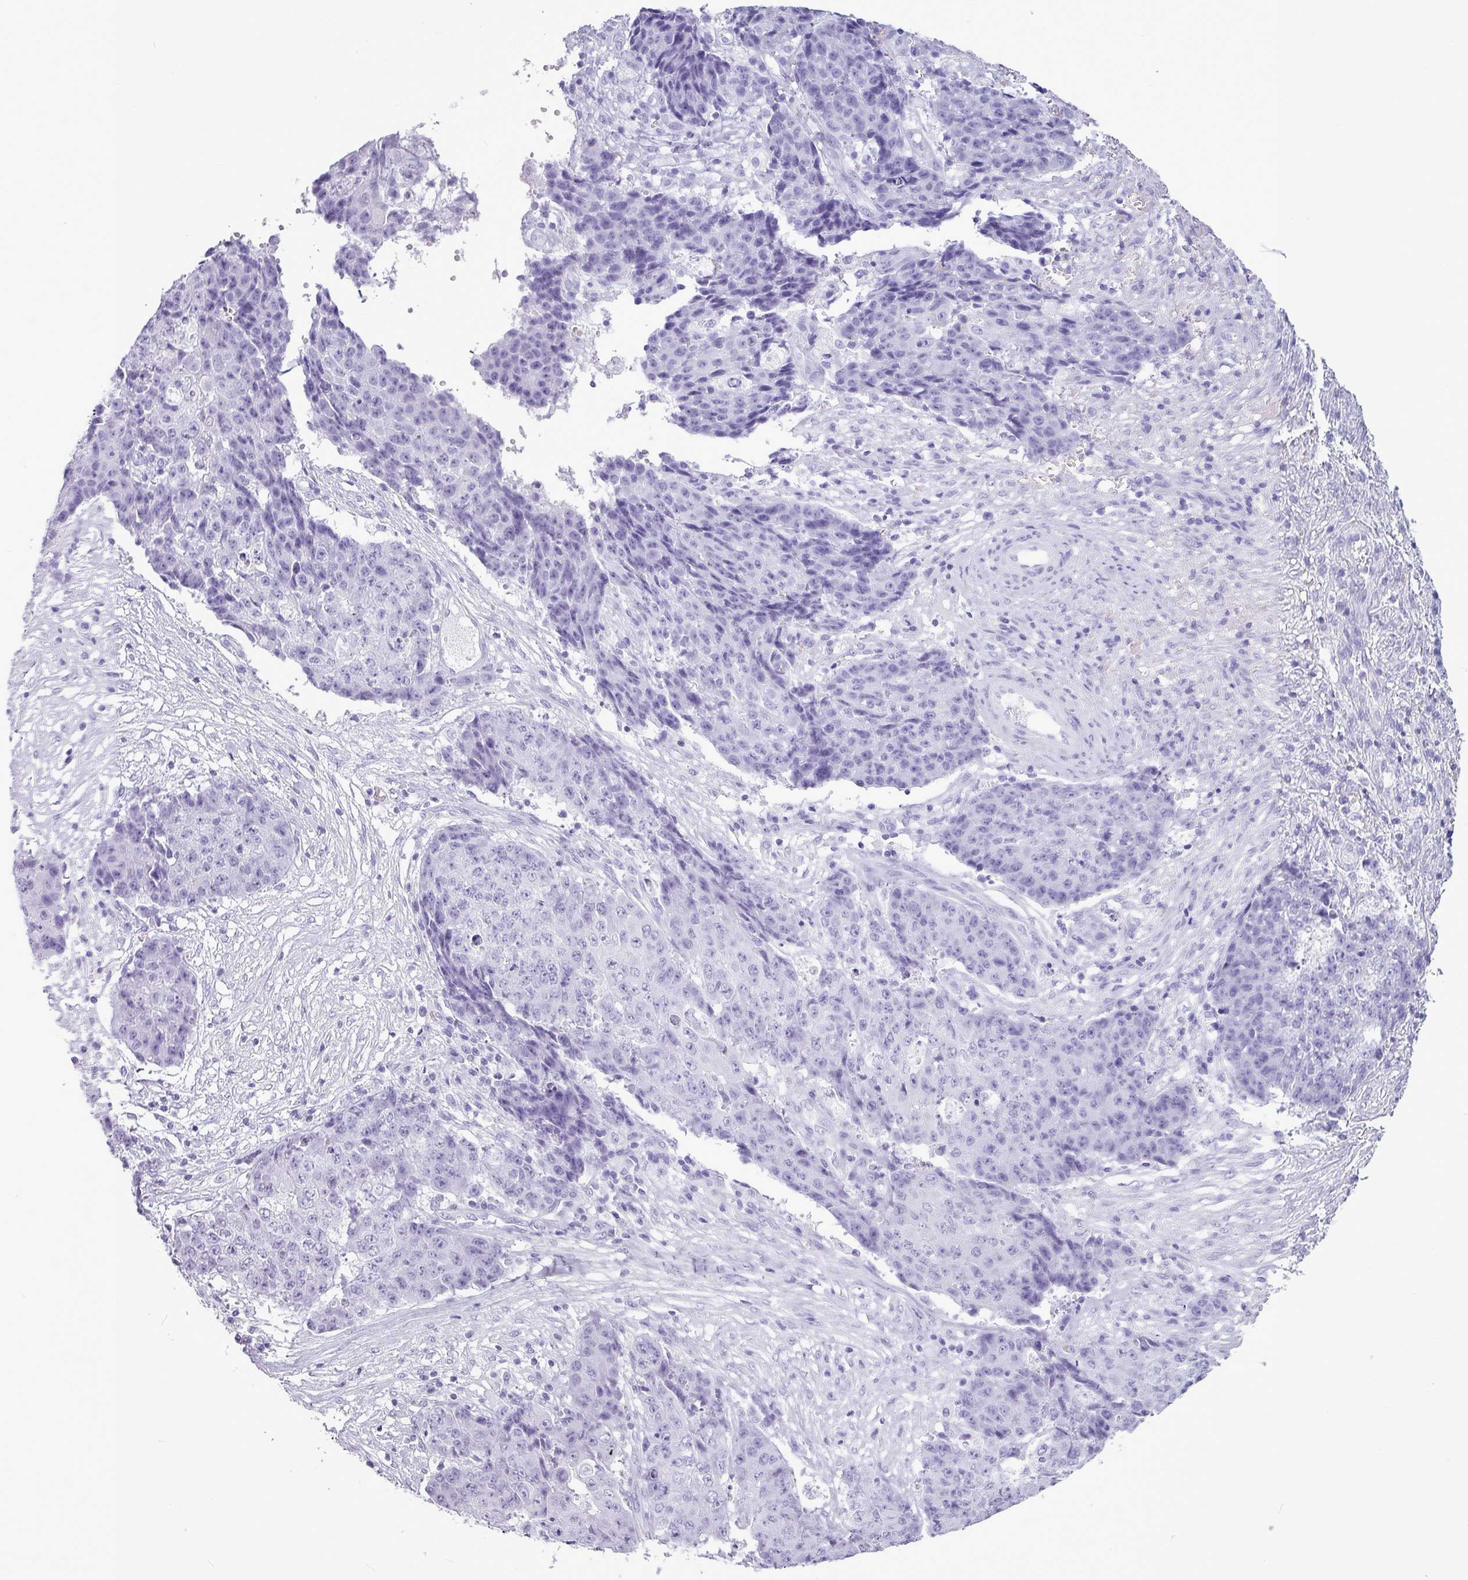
{"staining": {"intensity": "negative", "quantity": "none", "location": "none"}, "tissue": "ovarian cancer", "cell_type": "Tumor cells", "image_type": "cancer", "snomed": [{"axis": "morphology", "description": "Carcinoma, endometroid"}, {"axis": "topography", "description": "Ovary"}], "caption": "High power microscopy photomicrograph of an immunohistochemistry (IHC) histopathology image of ovarian cancer (endometroid carcinoma), revealing no significant positivity in tumor cells.", "gene": "AMY1B", "patient": {"sex": "female", "age": 42}}